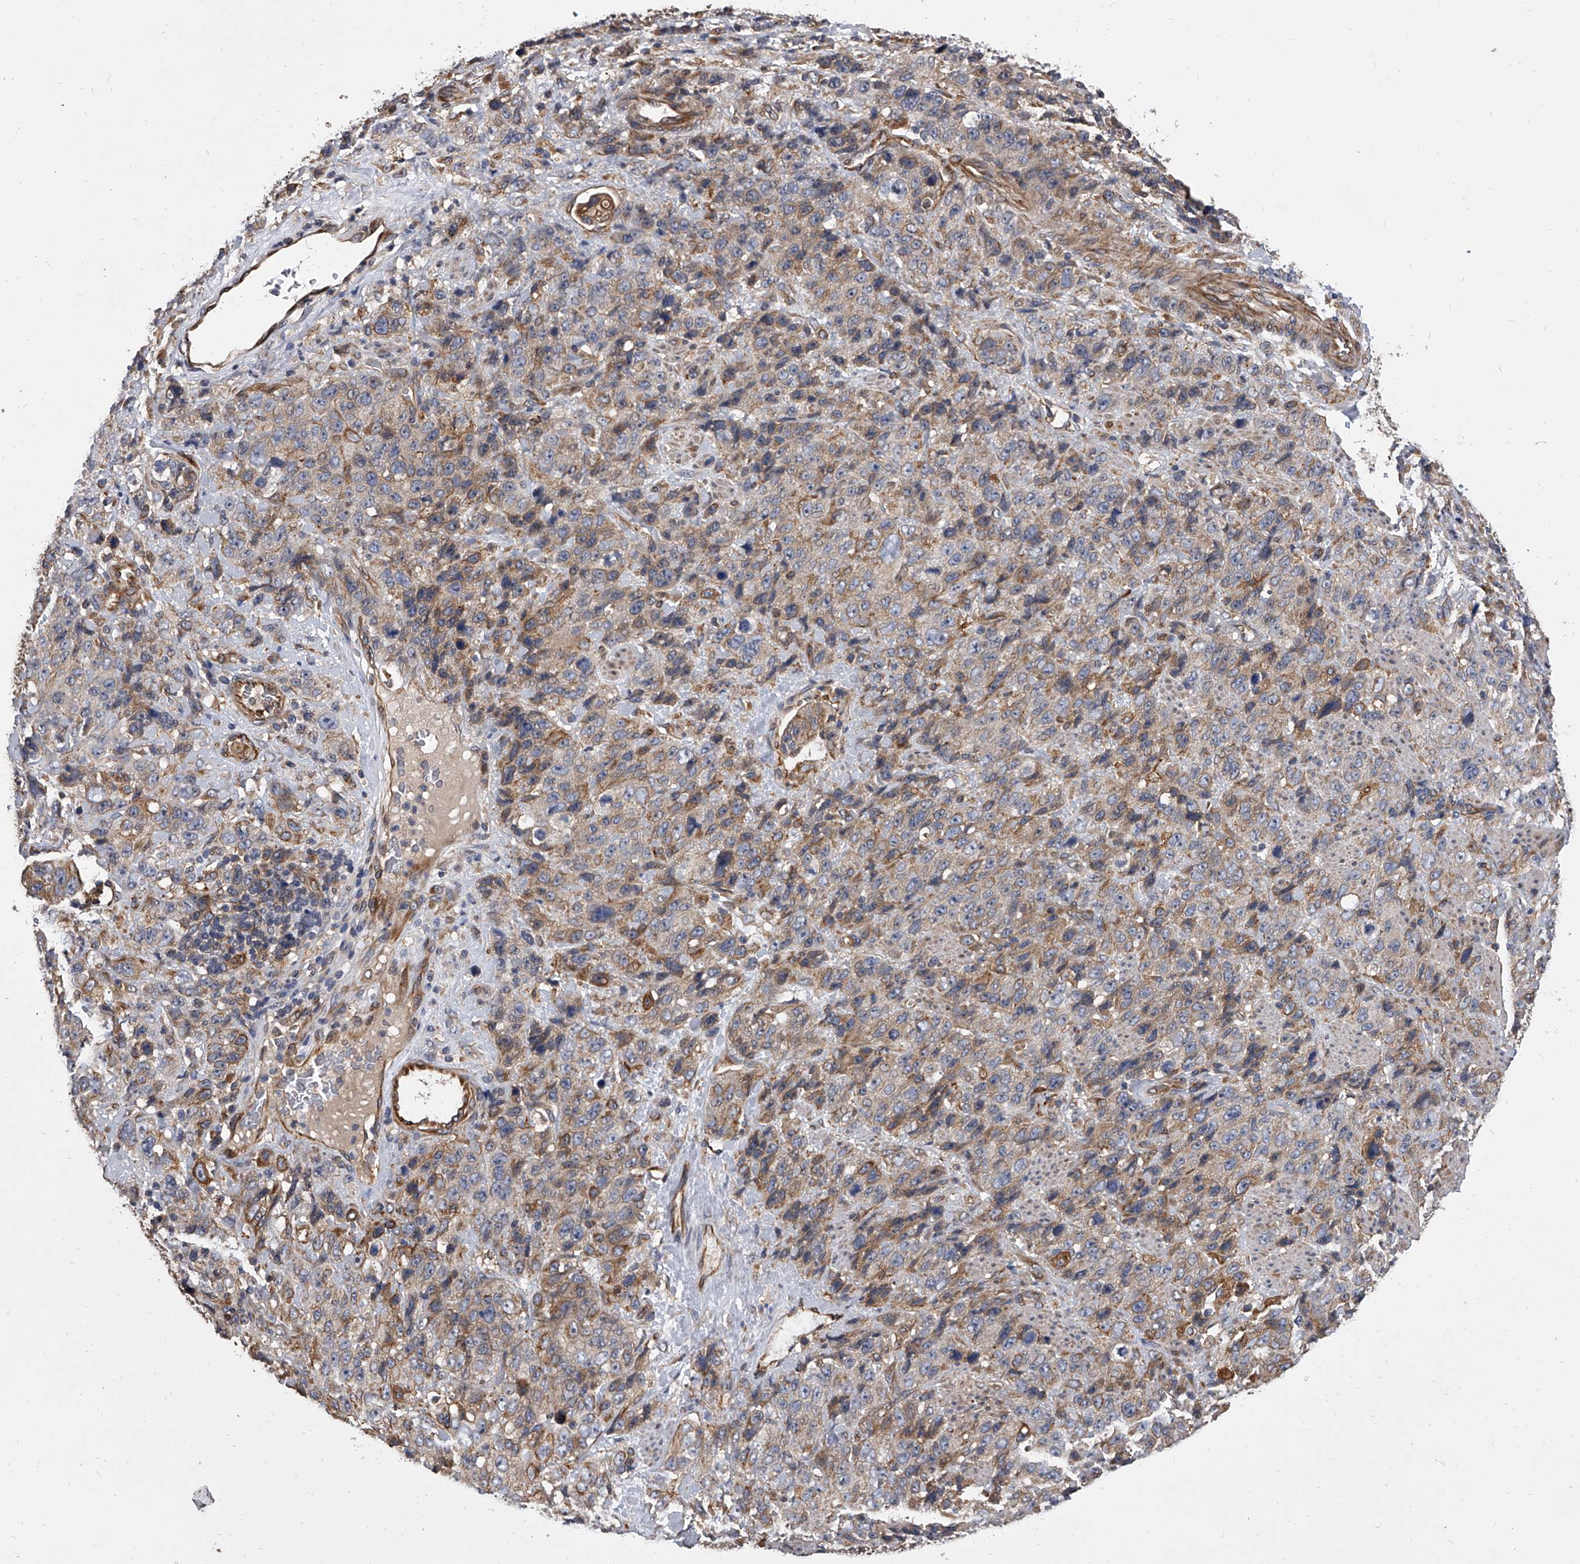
{"staining": {"intensity": "weak", "quantity": "<25%", "location": "cytoplasmic/membranous"}, "tissue": "stomach cancer", "cell_type": "Tumor cells", "image_type": "cancer", "snomed": [{"axis": "morphology", "description": "Adenocarcinoma, NOS"}, {"axis": "topography", "description": "Stomach"}], "caption": "Histopathology image shows no significant protein staining in tumor cells of stomach adenocarcinoma.", "gene": "EXOC4", "patient": {"sex": "male", "age": 48}}